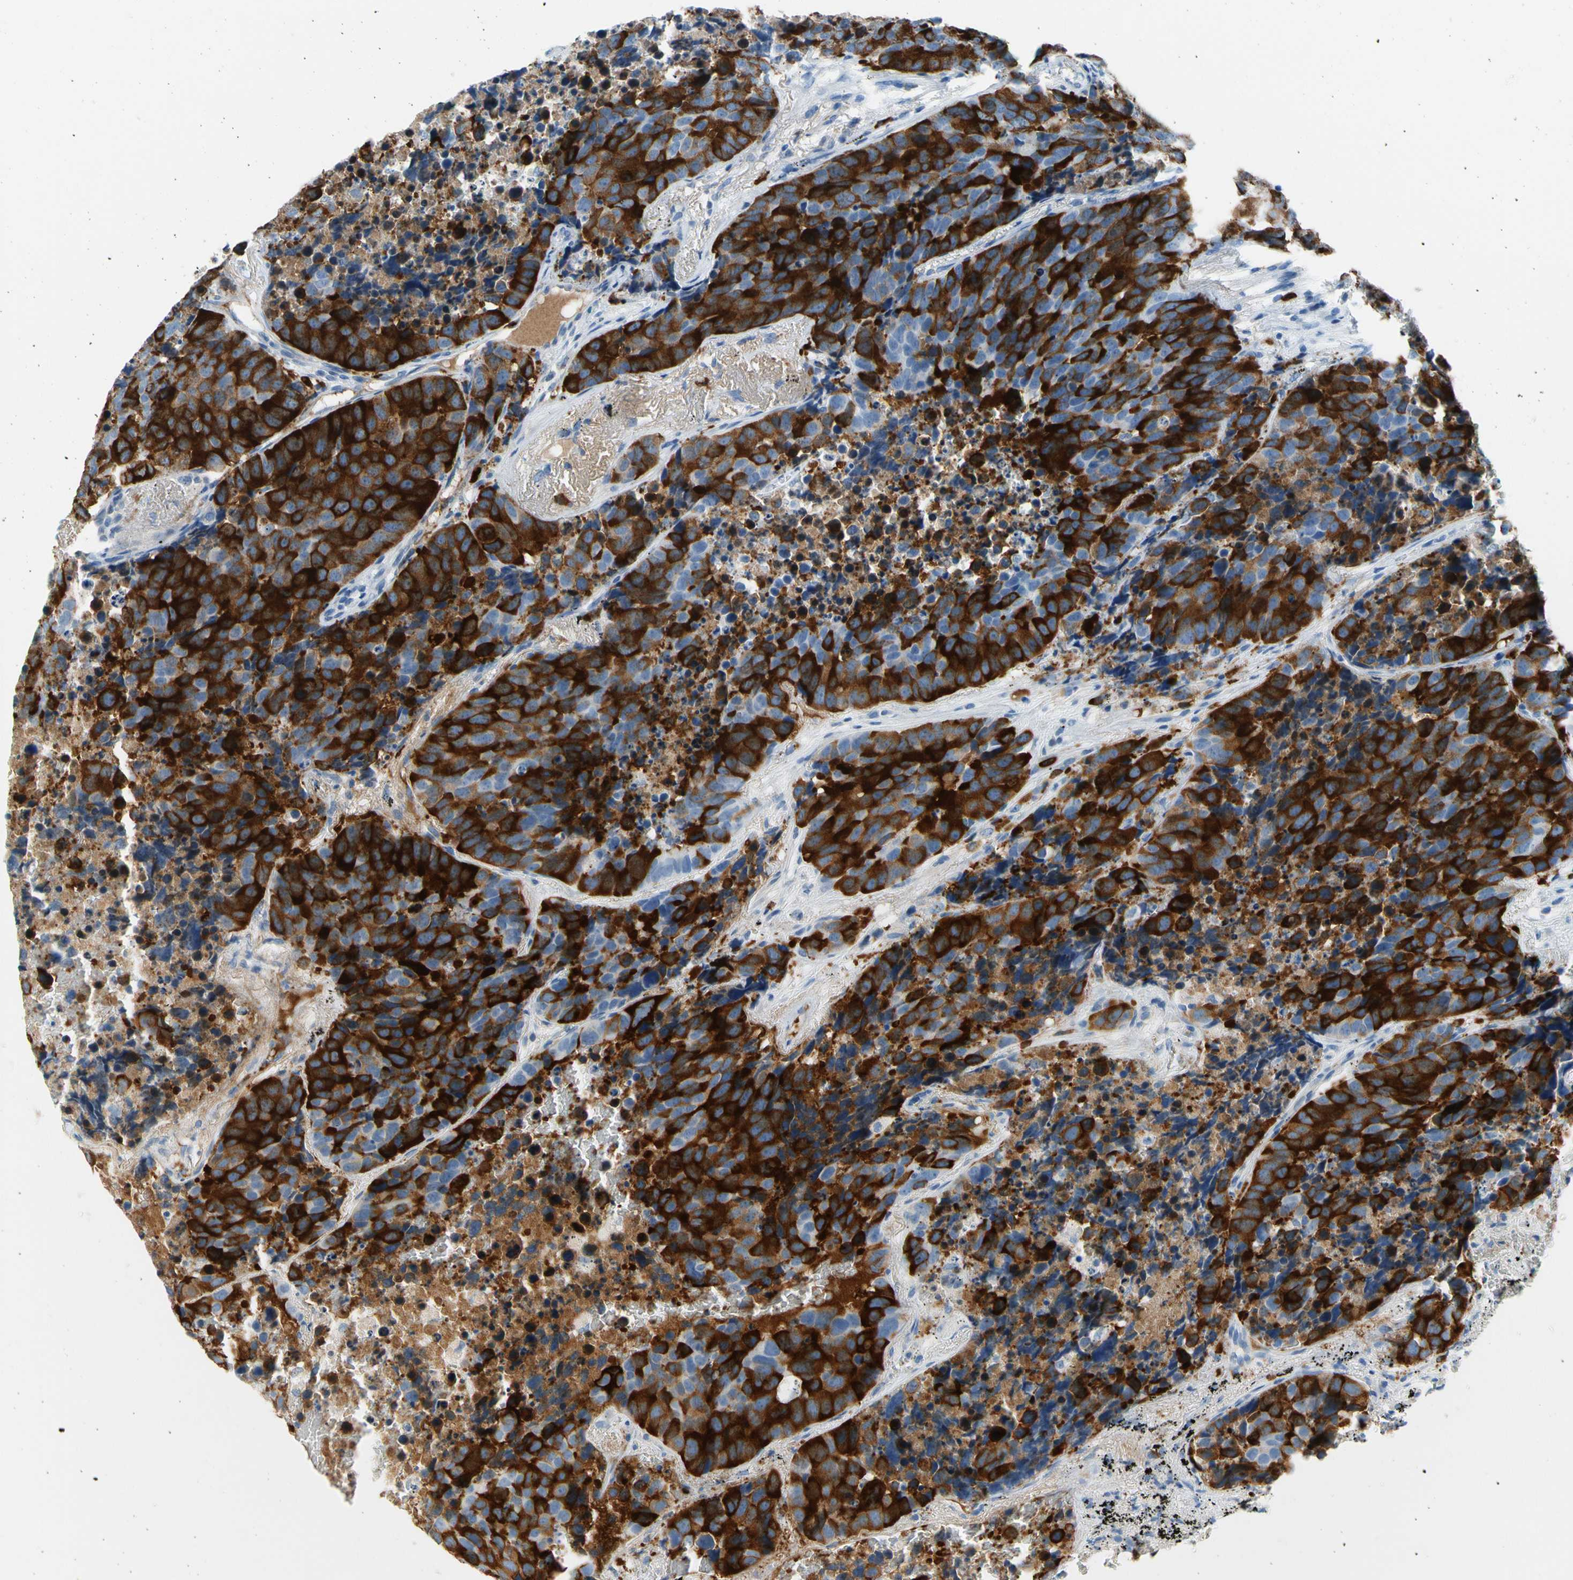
{"staining": {"intensity": "strong", "quantity": ">75%", "location": "cytoplasmic/membranous"}, "tissue": "carcinoid", "cell_type": "Tumor cells", "image_type": "cancer", "snomed": [{"axis": "morphology", "description": "Carcinoid, malignant, NOS"}, {"axis": "topography", "description": "Lung"}], "caption": "IHC photomicrograph of neoplastic tissue: malignant carcinoid stained using IHC exhibits high levels of strong protein expression localized specifically in the cytoplasmic/membranous of tumor cells, appearing as a cytoplasmic/membranous brown color.", "gene": "TACC3", "patient": {"sex": "male", "age": 60}}